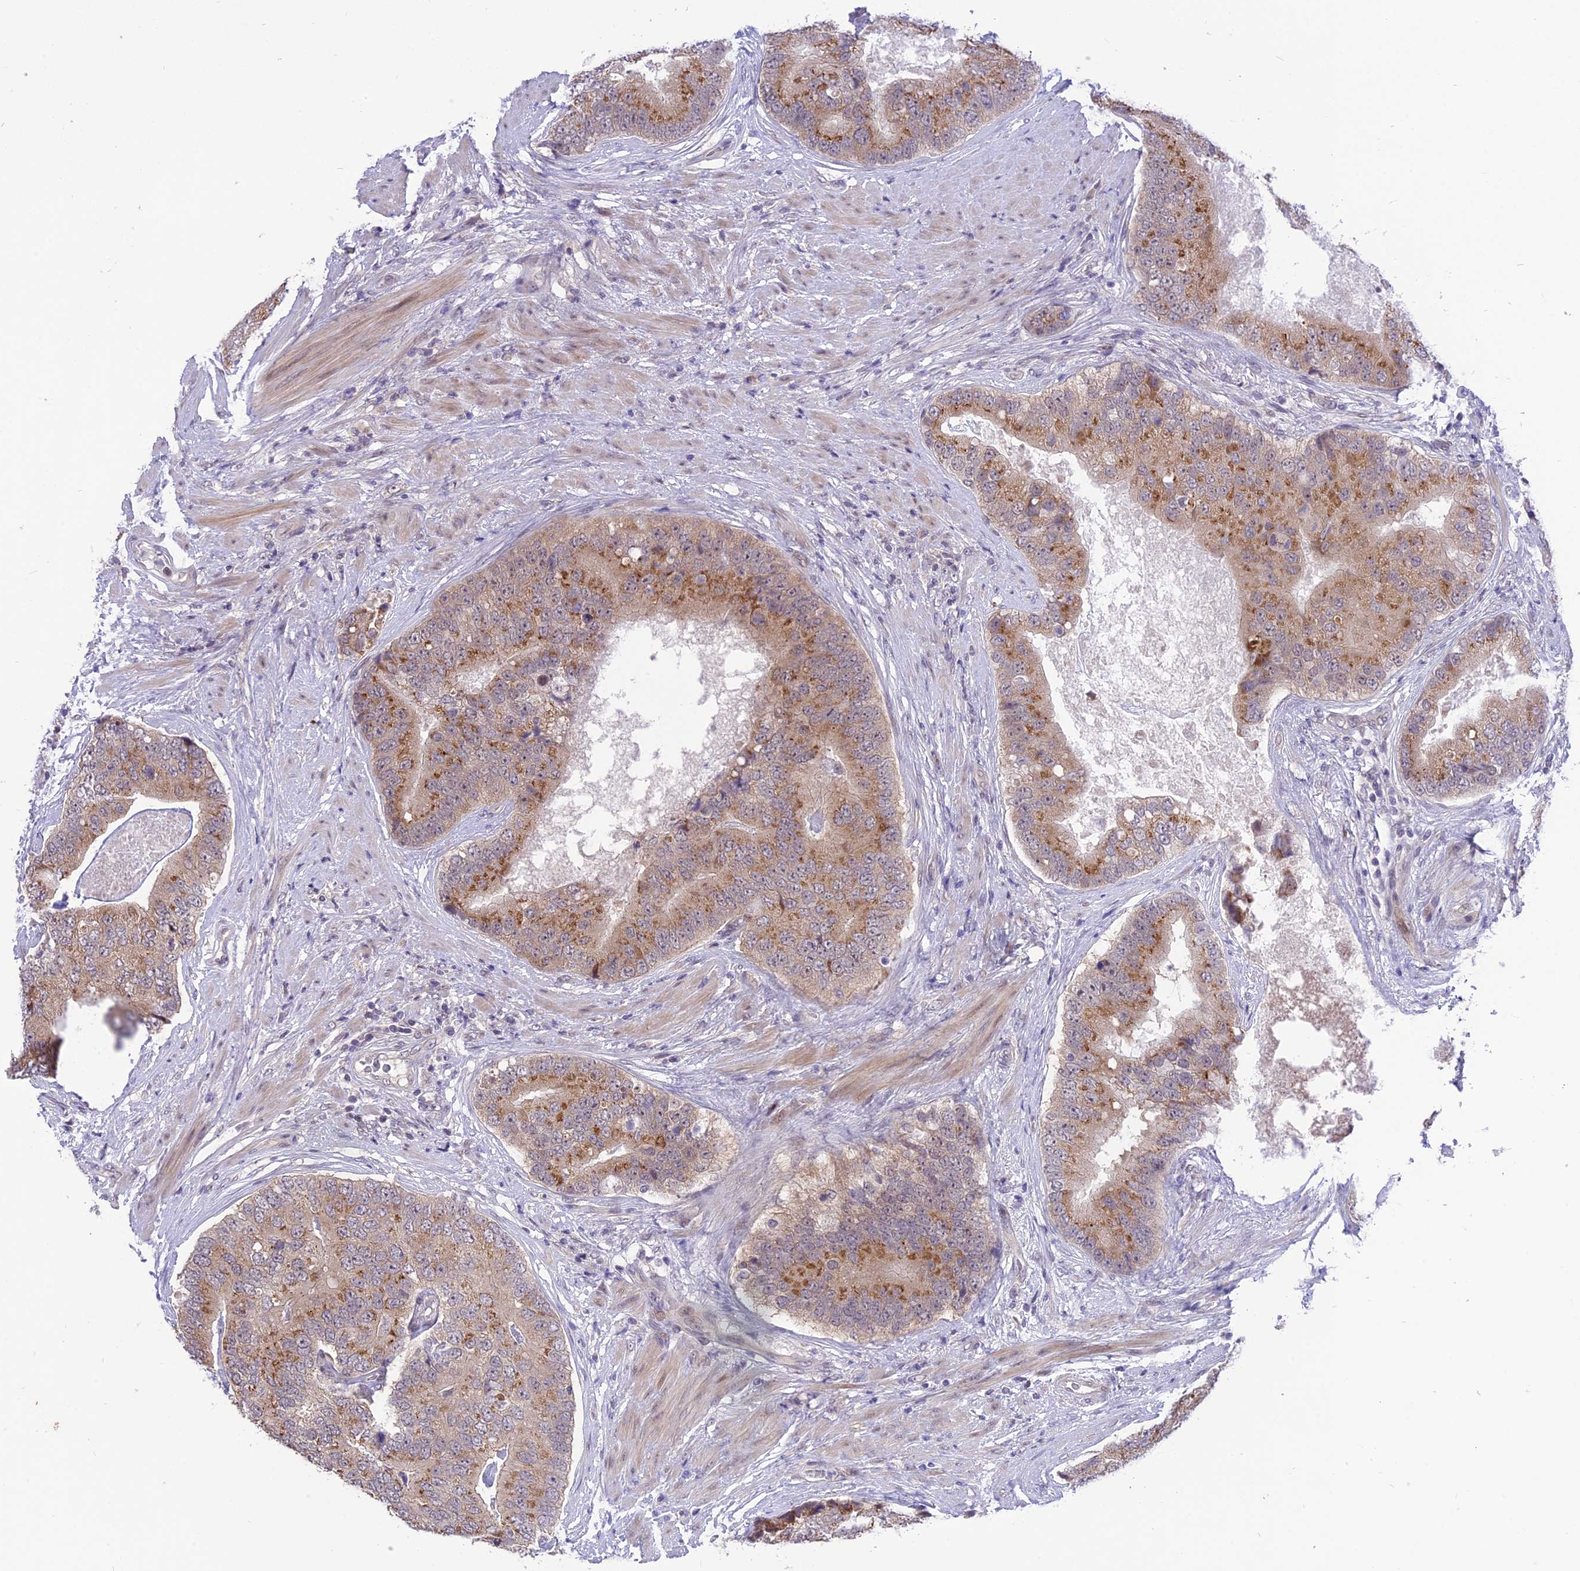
{"staining": {"intensity": "moderate", "quantity": ">75%", "location": "cytoplasmic/membranous"}, "tissue": "prostate cancer", "cell_type": "Tumor cells", "image_type": "cancer", "snomed": [{"axis": "morphology", "description": "Adenocarcinoma, High grade"}, {"axis": "topography", "description": "Prostate"}], "caption": "IHC histopathology image of neoplastic tissue: prostate cancer (adenocarcinoma (high-grade)) stained using IHC displays medium levels of moderate protein expression localized specifically in the cytoplasmic/membranous of tumor cells, appearing as a cytoplasmic/membranous brown color.", "gene": "ZNF837", "patient": {"sex": "male", "age": 70}}